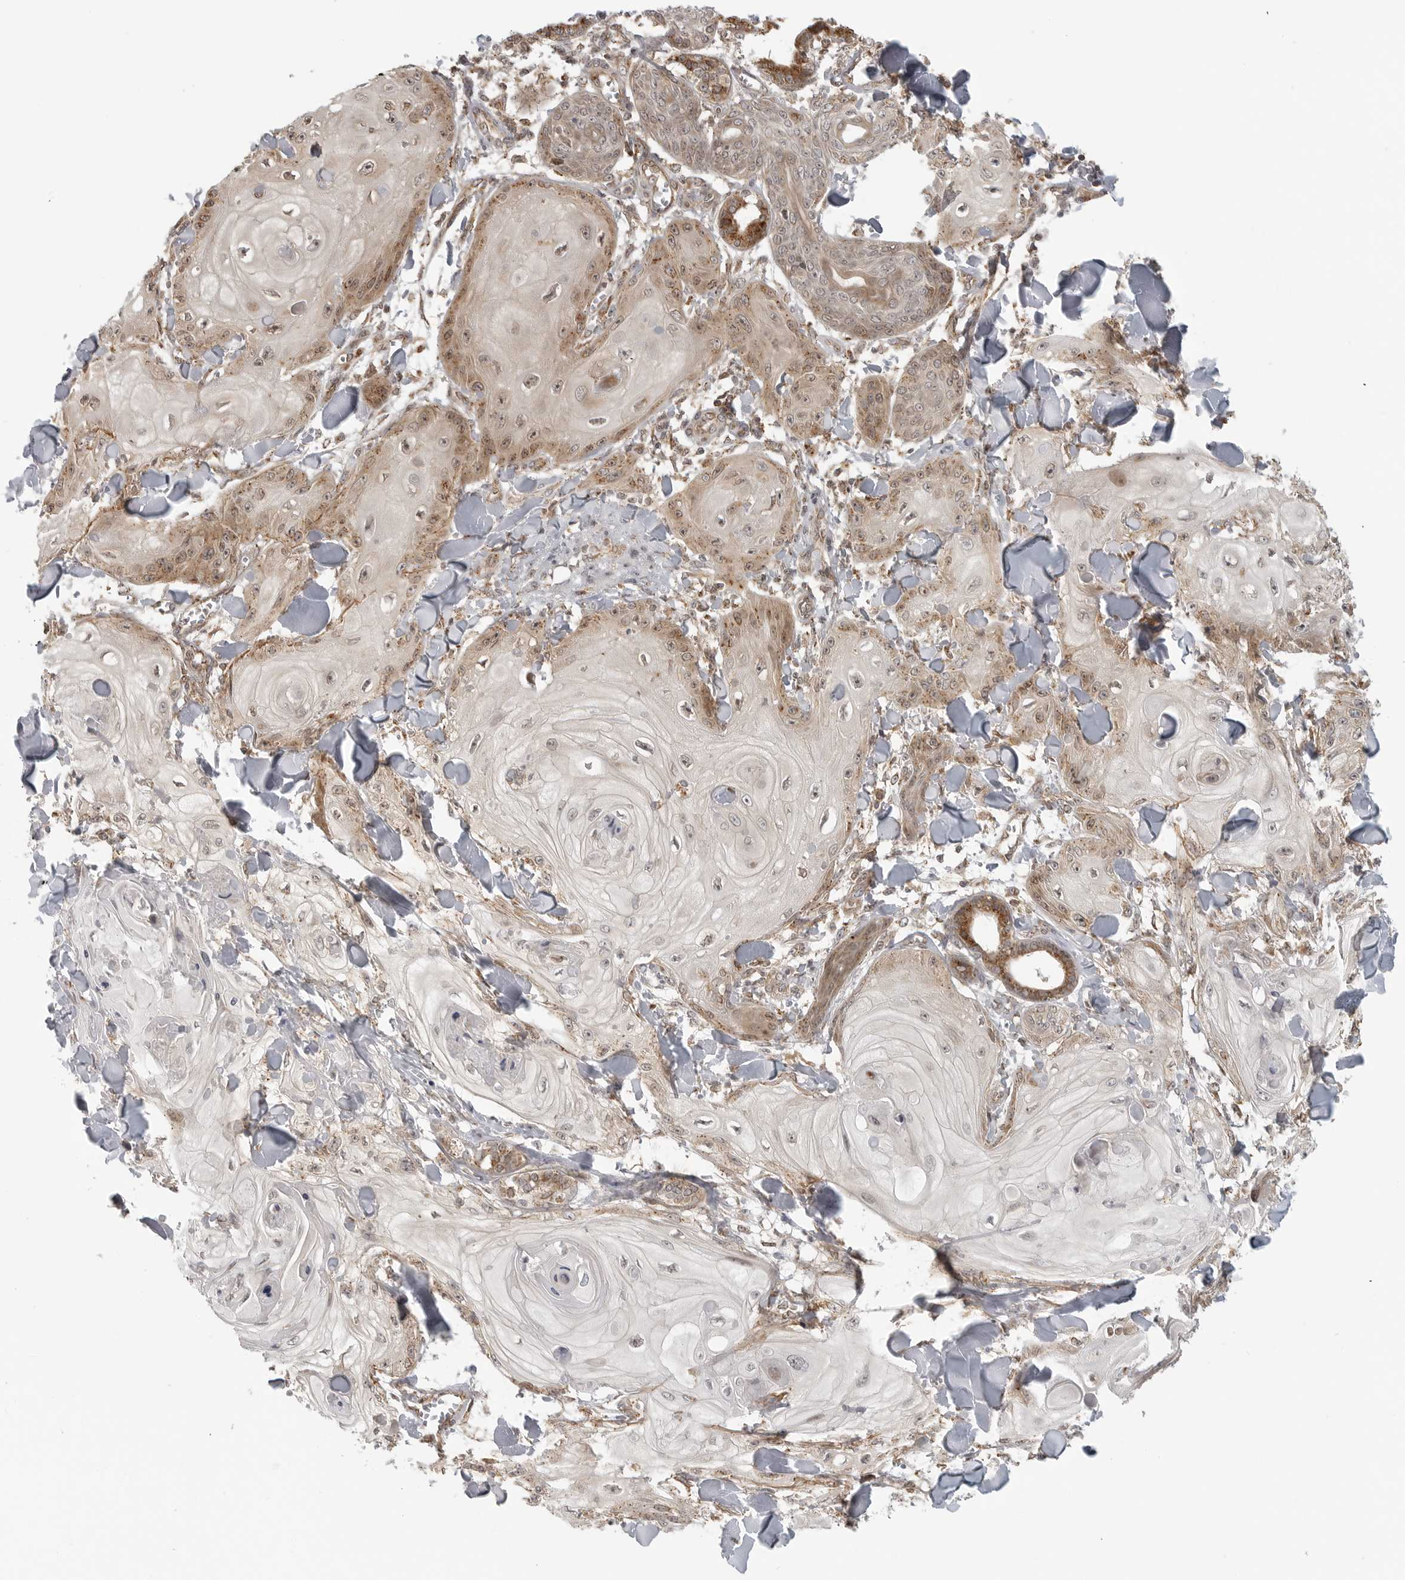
{"staining": {"intensity": "moderate", "quantity": ">75%", "location": "cytoplasmic/membranous"}, "tissue": "skin cancer", "cell_type": "Tumor cells", "image_type": "cancer", "snomed": [{"axis": "morphology", "description": "Squamous cell carcinoma, NOS"}, {"axis": "topography", "description": "Skin"}], "caption": "Immunohistochemical staining of skin cancer shows medium levels of moderate cytoplasmic/membranous staining in about >75% of tumor cells.", "gene": "COPA", "patient": {"sex": "male", "age": 74}}